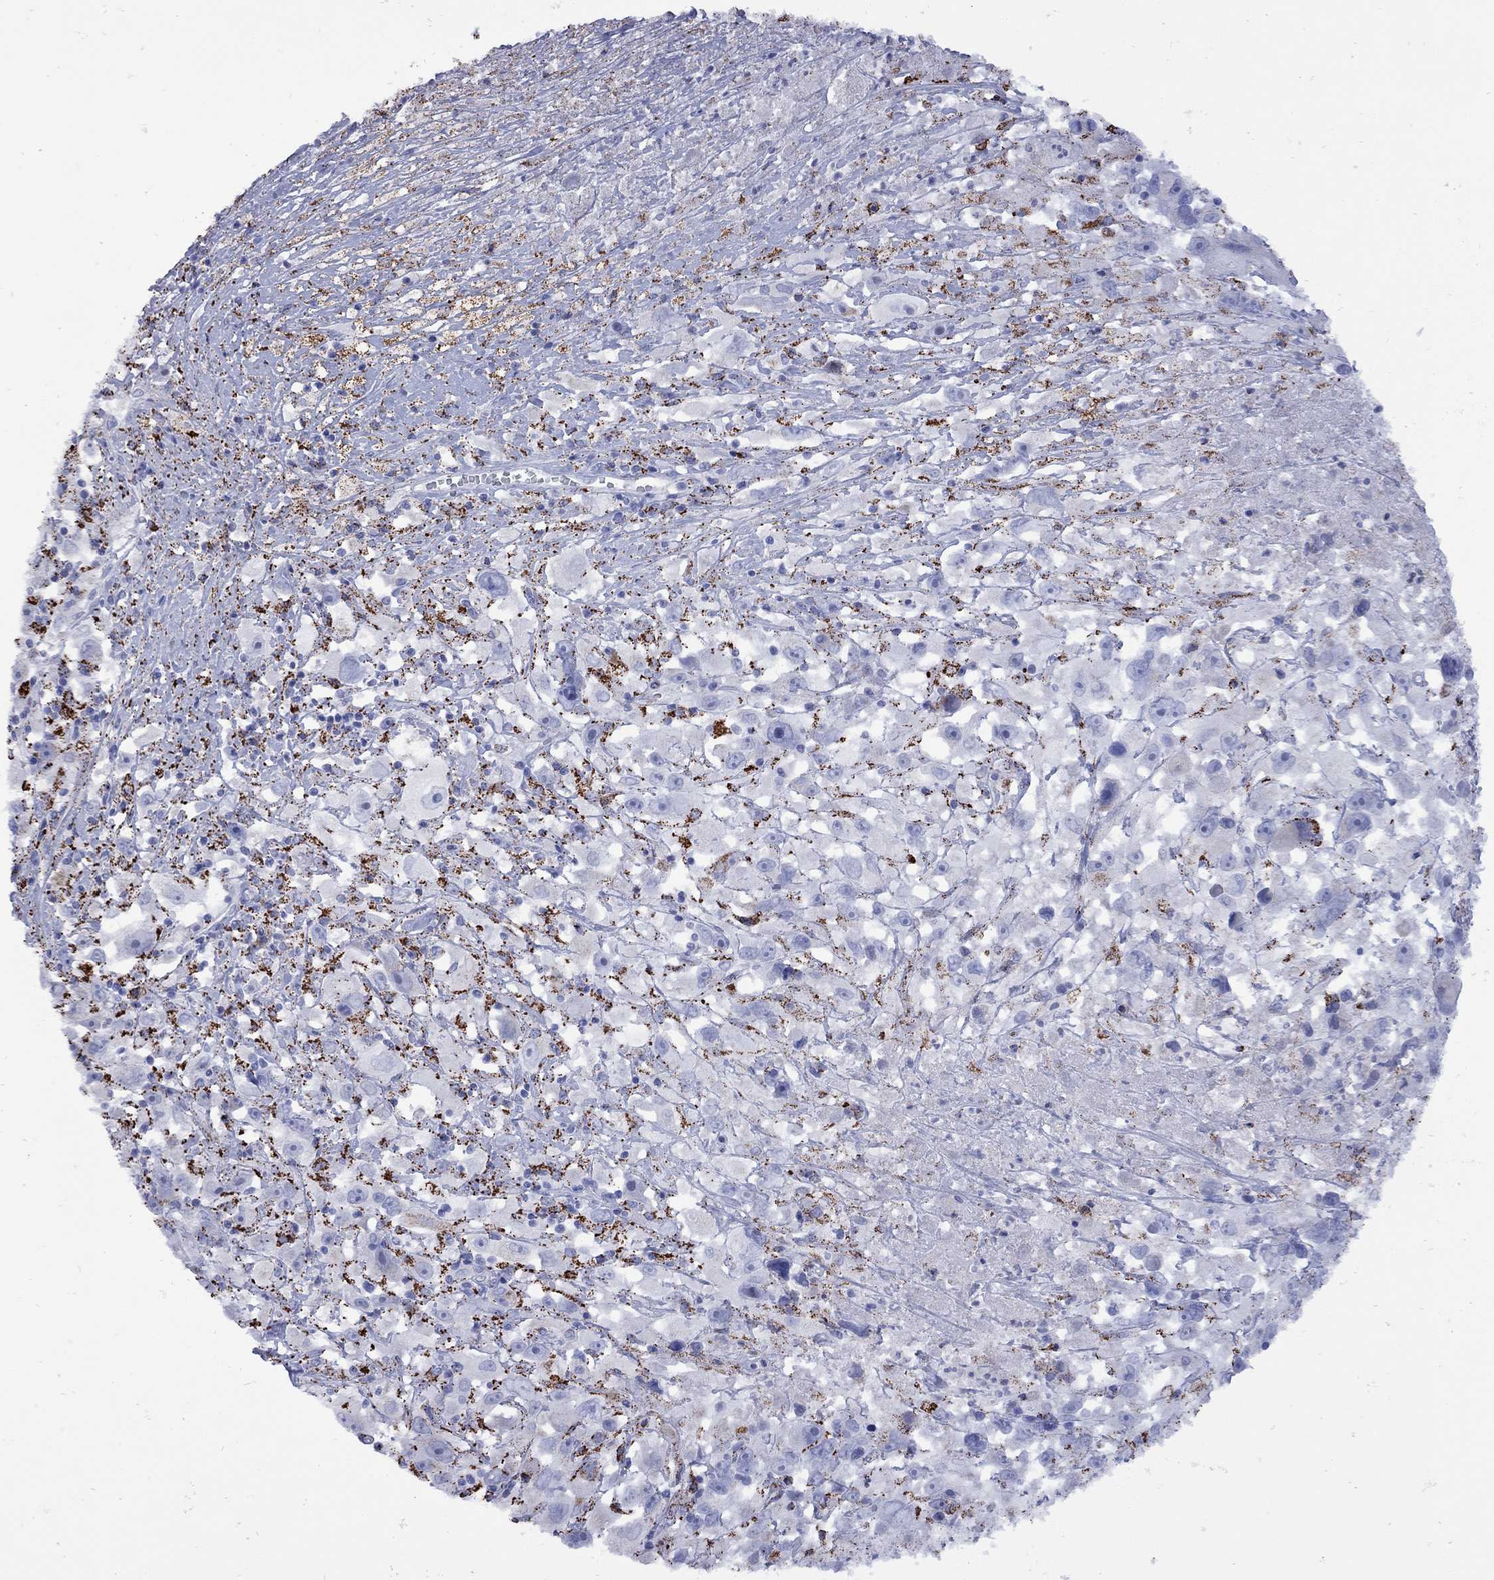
{"staining": {"intensity": "strong", "quantity": "<25%", "location": "cytoplasmic/membranous"}, "tissue": "melanoma", "cell_type": "Tumor cells", "image_type": "cancer", "snomed": [{"axis": "morphology", "description": "Malignant melanoma, Metastatic site"}, {"axis": "topography", "description": "Soft tissue"}], "caption": "A brown stain highlights strong cytoplasmic/membranous expression of a protein in melanoma tumor cells. (Brightfield microscopy of DAB IHC at high magnification).", "gene": "SESTD1", "patient": {"sex": "male", "age": 50}}